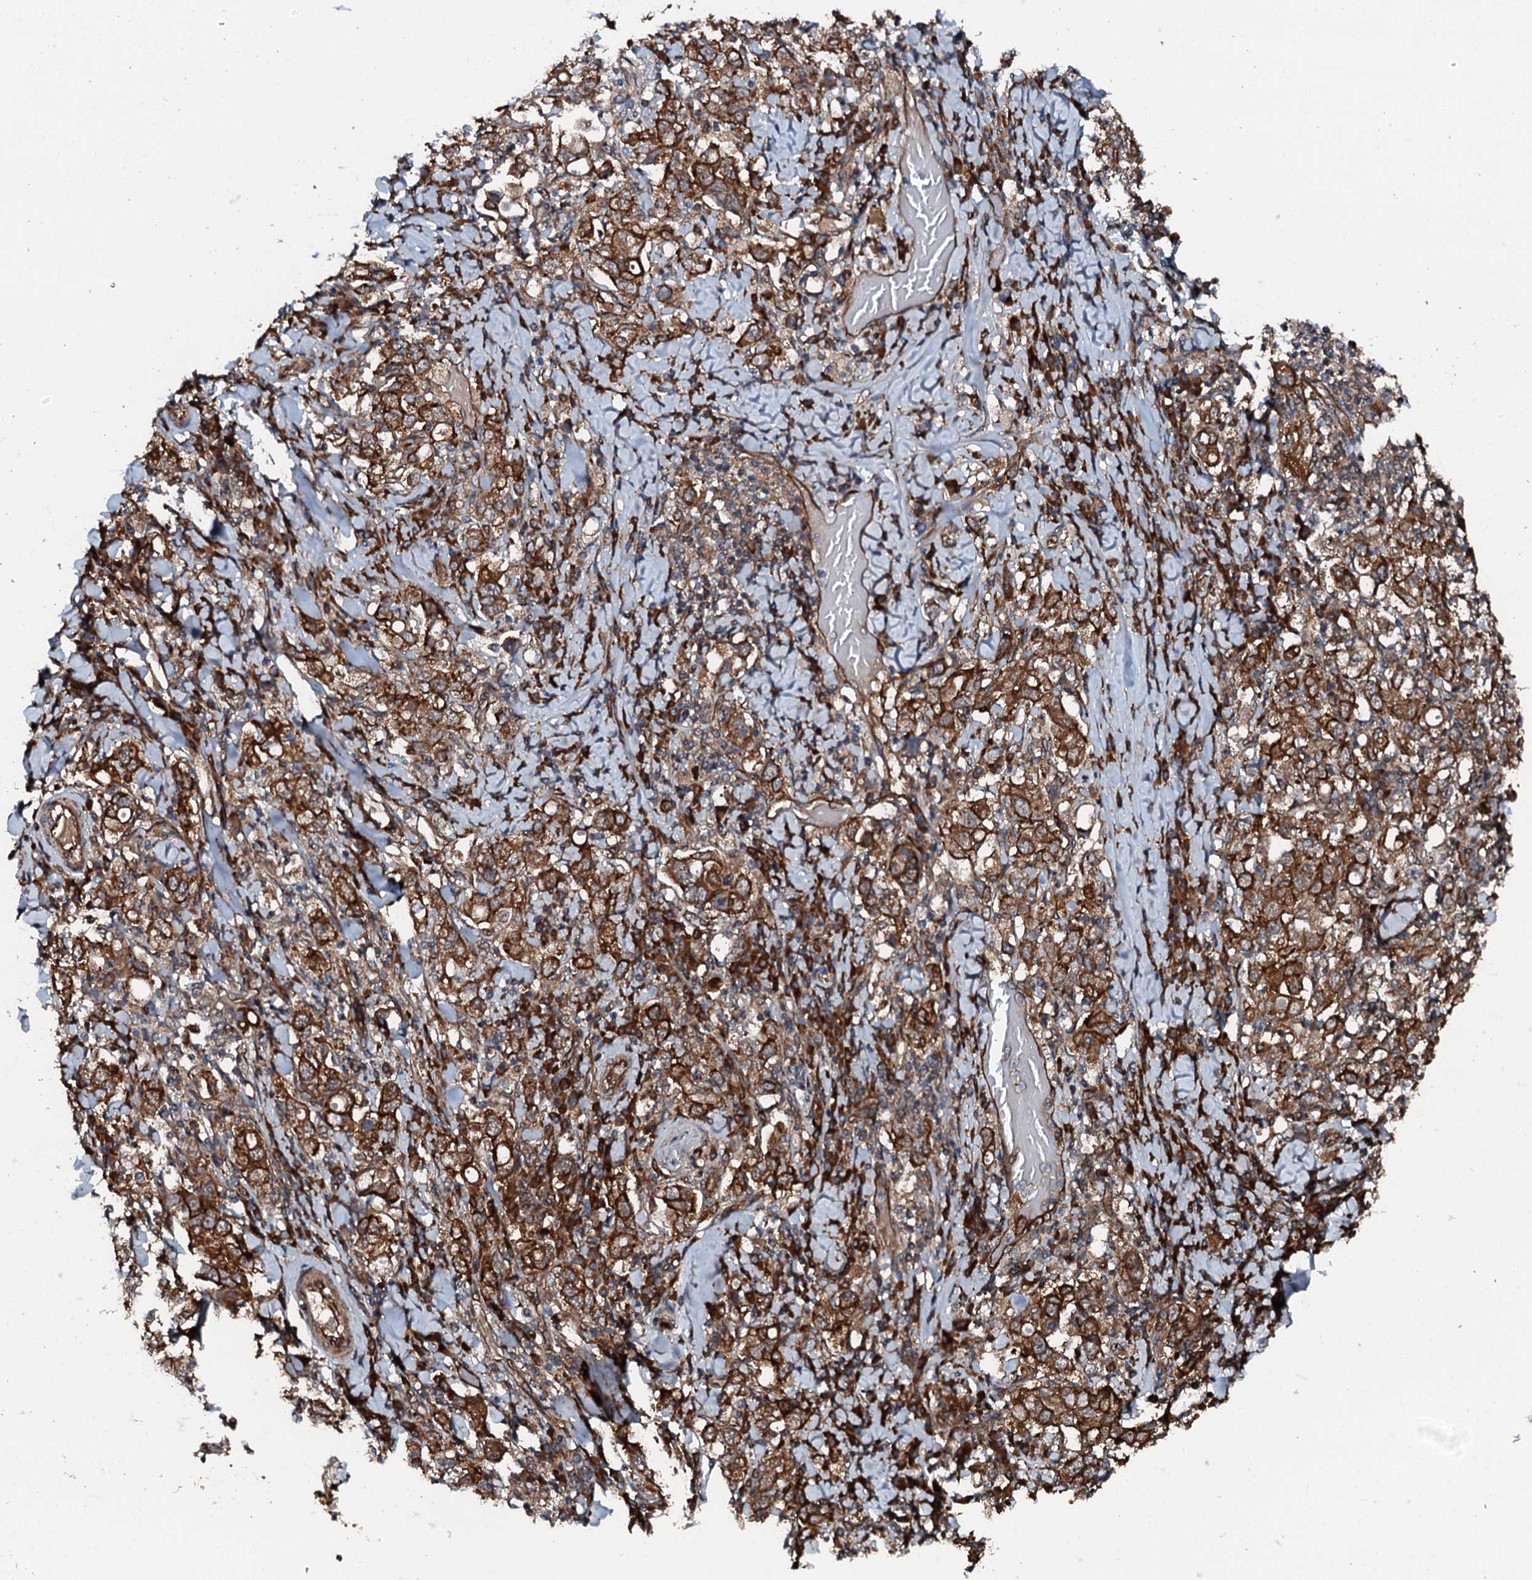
{"staining": {"intensity": "strong", "quantity": ">75%", "location": "cytoplasmic/membranous"}, "tissue": "stomach cancer", "cell_type": "Tumor cells", "image_type": "cancer", "snomed": [{"axis": "morphology", "description": "Adenocarcinoma, NOS"}, {"axis": "topography", "description": "Stomach, upper"}], "caption": "Stomach cancer (adenocarcinoma) stained with DAB (3,3'-diaminobenzidine) IHC exhibits high levels of strong cytoplasmic/membranous expression in approximately >75% of tumor cells.", "gene": "FLYWCH1", "patient": {"sex": "male", "age": 62}}